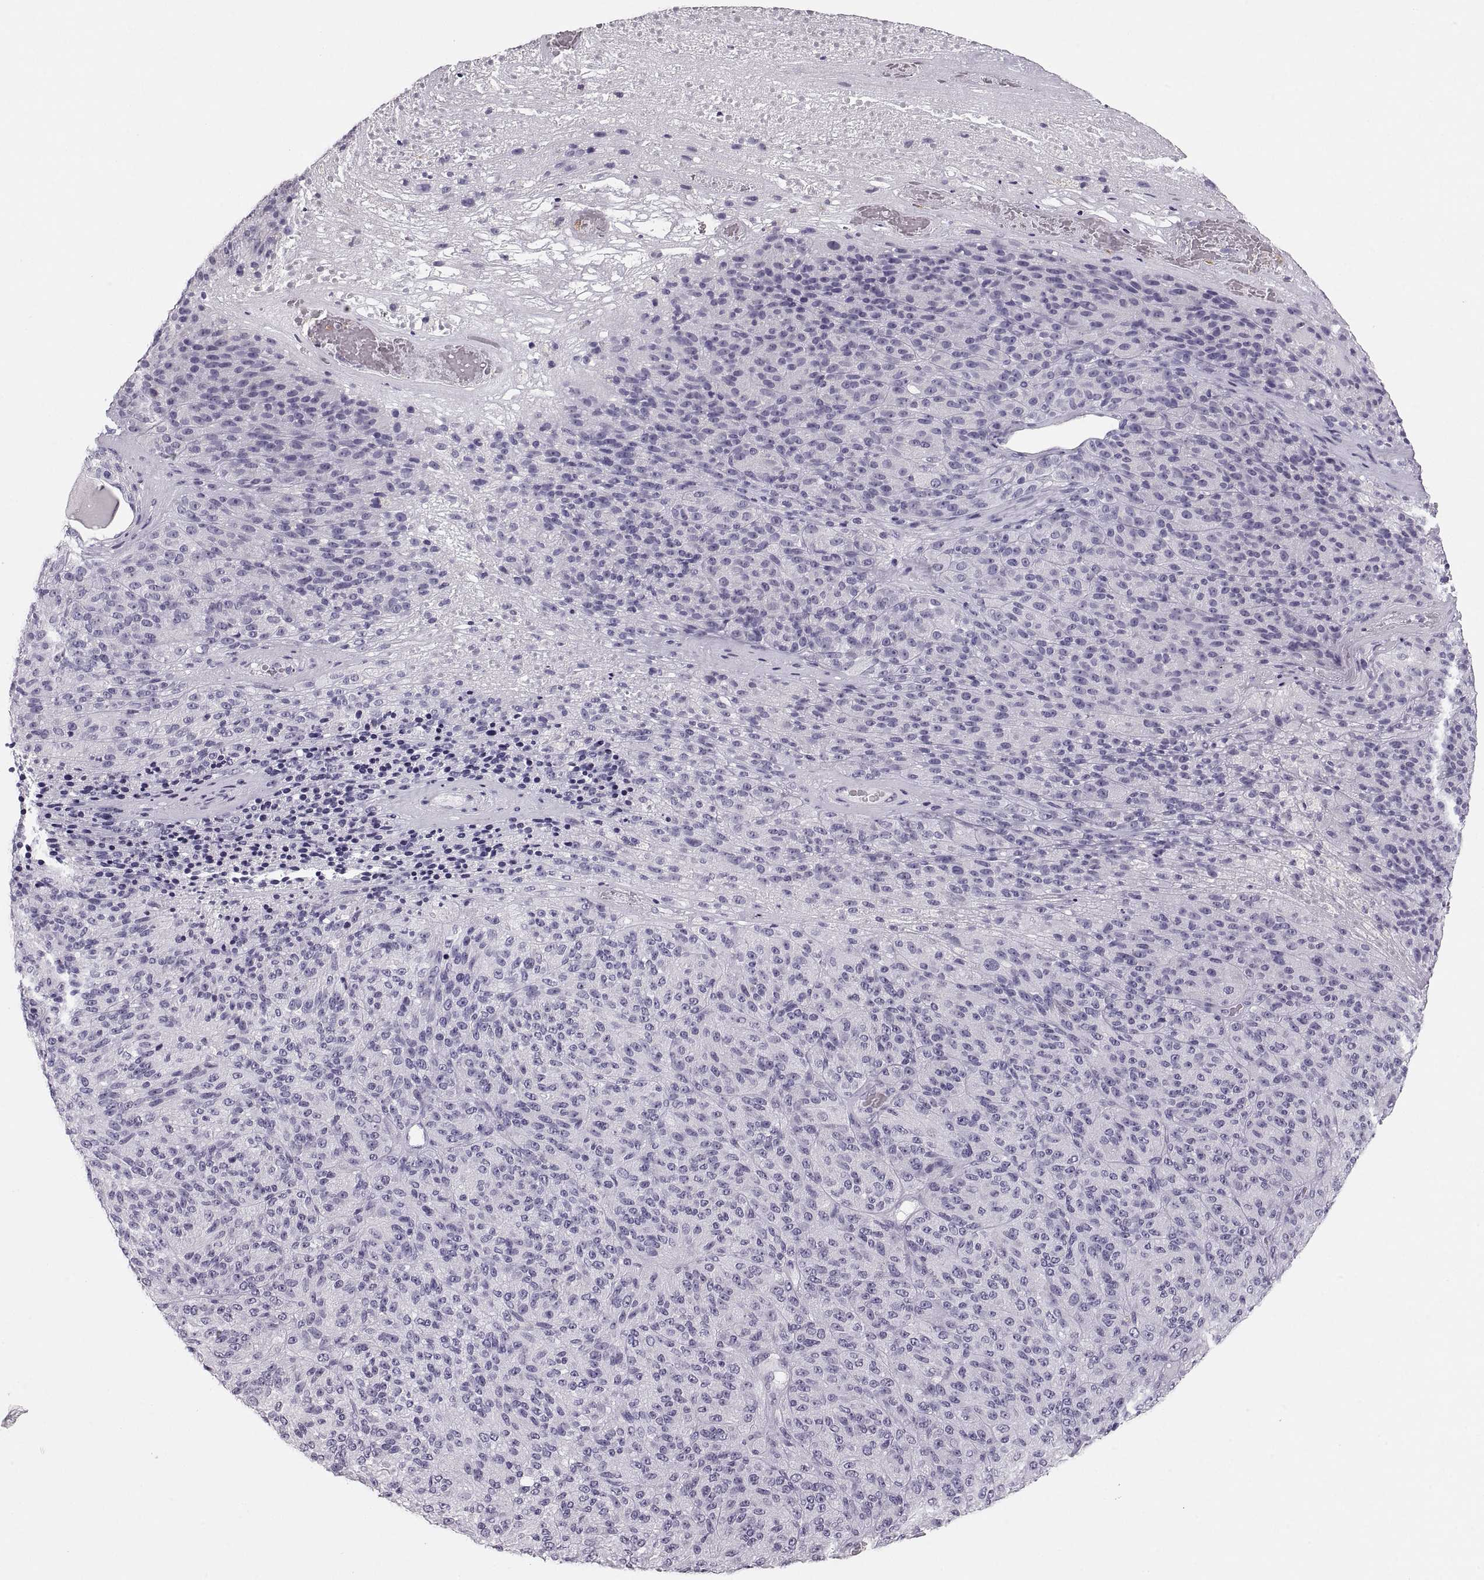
{"staining": {"intensity": "negative", "quantity": "none", "location": "none"}, "tissue": "melanoma", "cell_type": "Tumor cells", "image_type": "cancer", "snomed": [{"axis": "morphology", "description": "Malignant melanoma, Metastatic site"}, {"axis": "topography", "description": "Brain"}], "caption": "IHC photomicrograph of human malignant melanoma (metastatic site) stained for a protein (brown), which shows no expression in tumor cells.", "gene": "MILR1", "patient": {"sex": "female", "age": 56}}